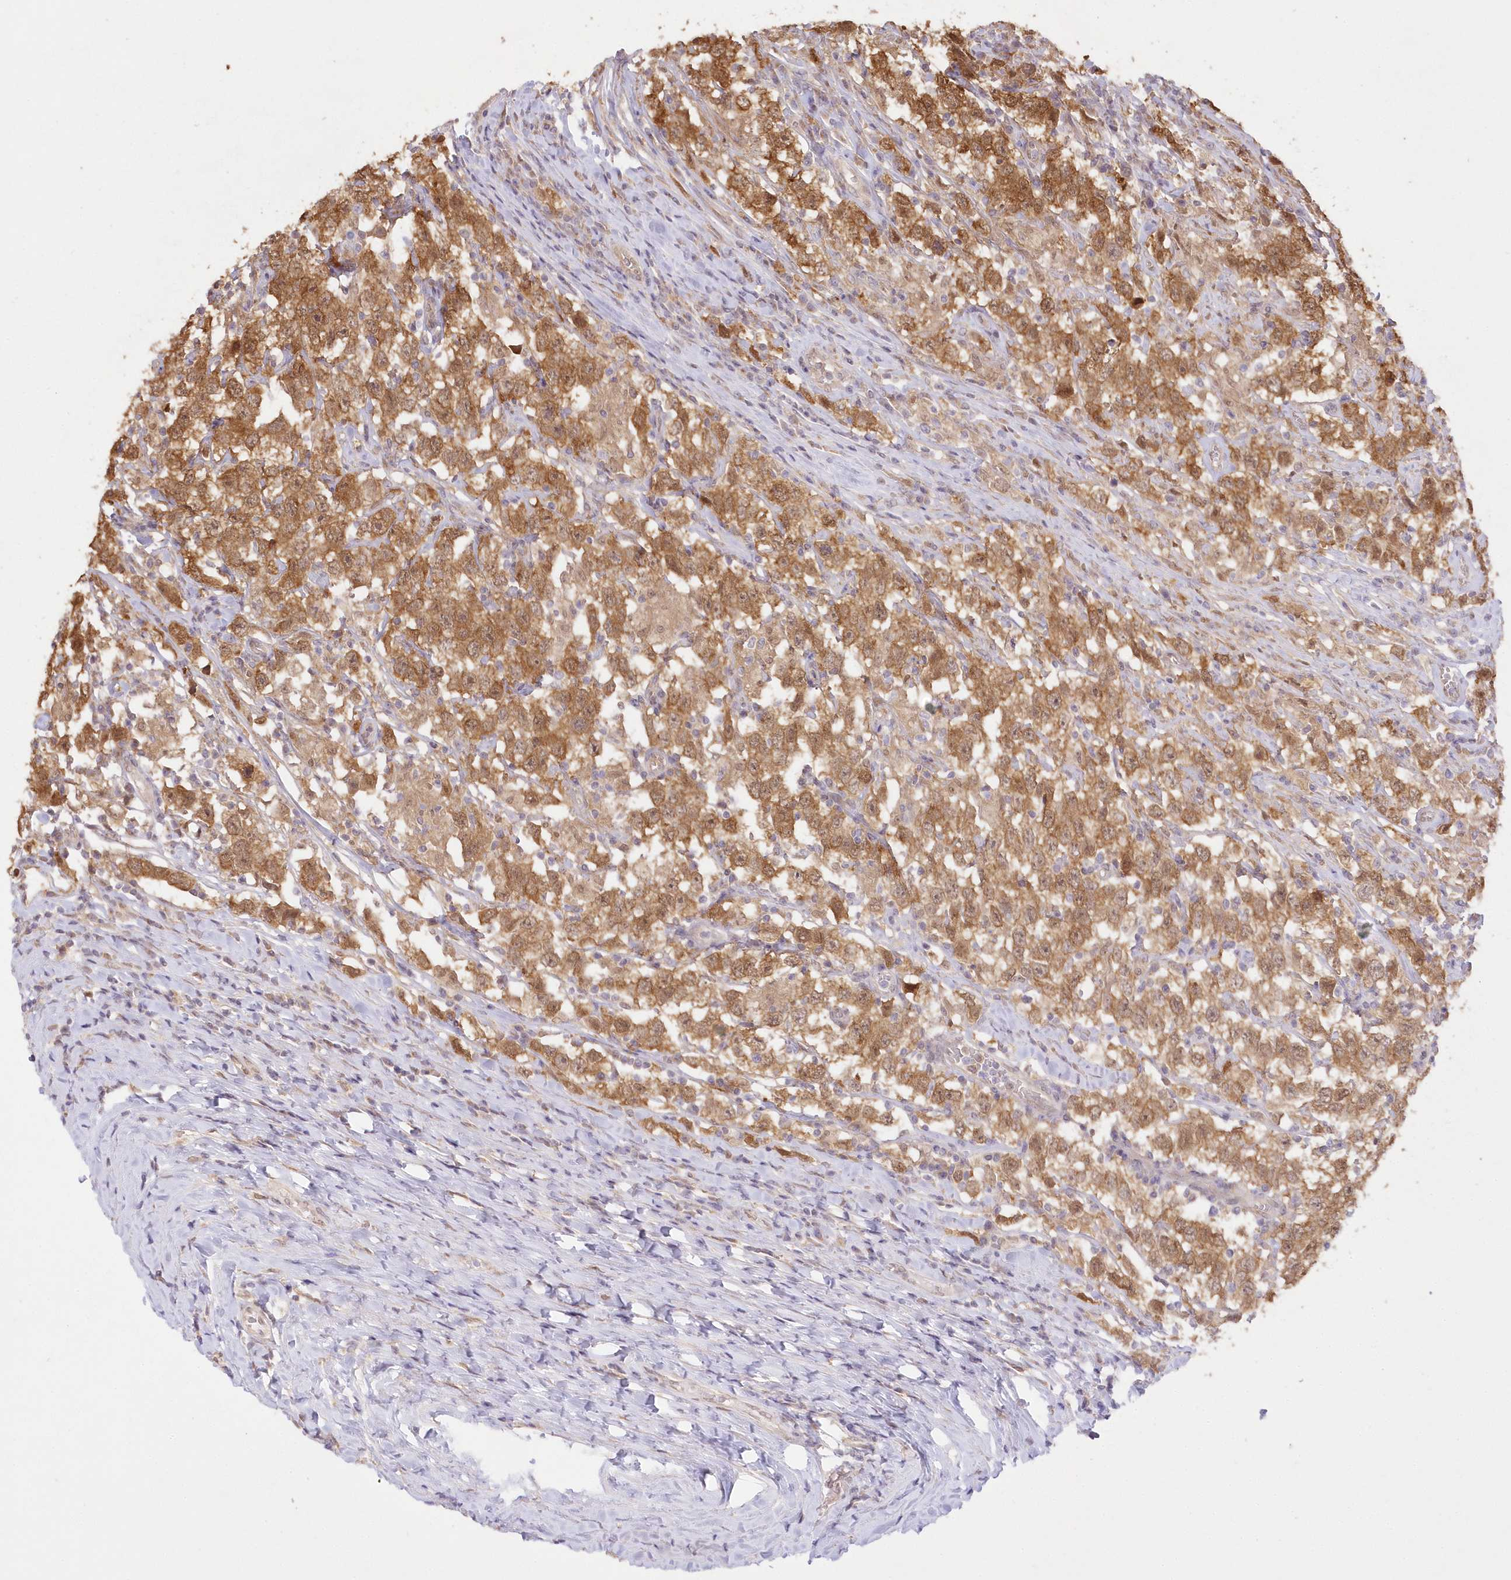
{"staining": {"intensity": "moderate", "quantity": ">75%", "location": "cytoplasmic/membranous,nuclear"}, "tissue": "testis cancer", "cell_type": "Tumor cells", "image_type": "cancer", "snomed": [{"axis": "morphology", "description": "Seminoma, NOS"}, {"axis": "topography", "description": "Testis"}], "caption": "Tumor cells demonstrate medium levels of moderate cytoplasmic/membranous and nuclear positivity in approximately >75% of cells in testis cancer (seminoma).", "gene": "RNPEP", "patient": {"sex": "male", "age": 41}}